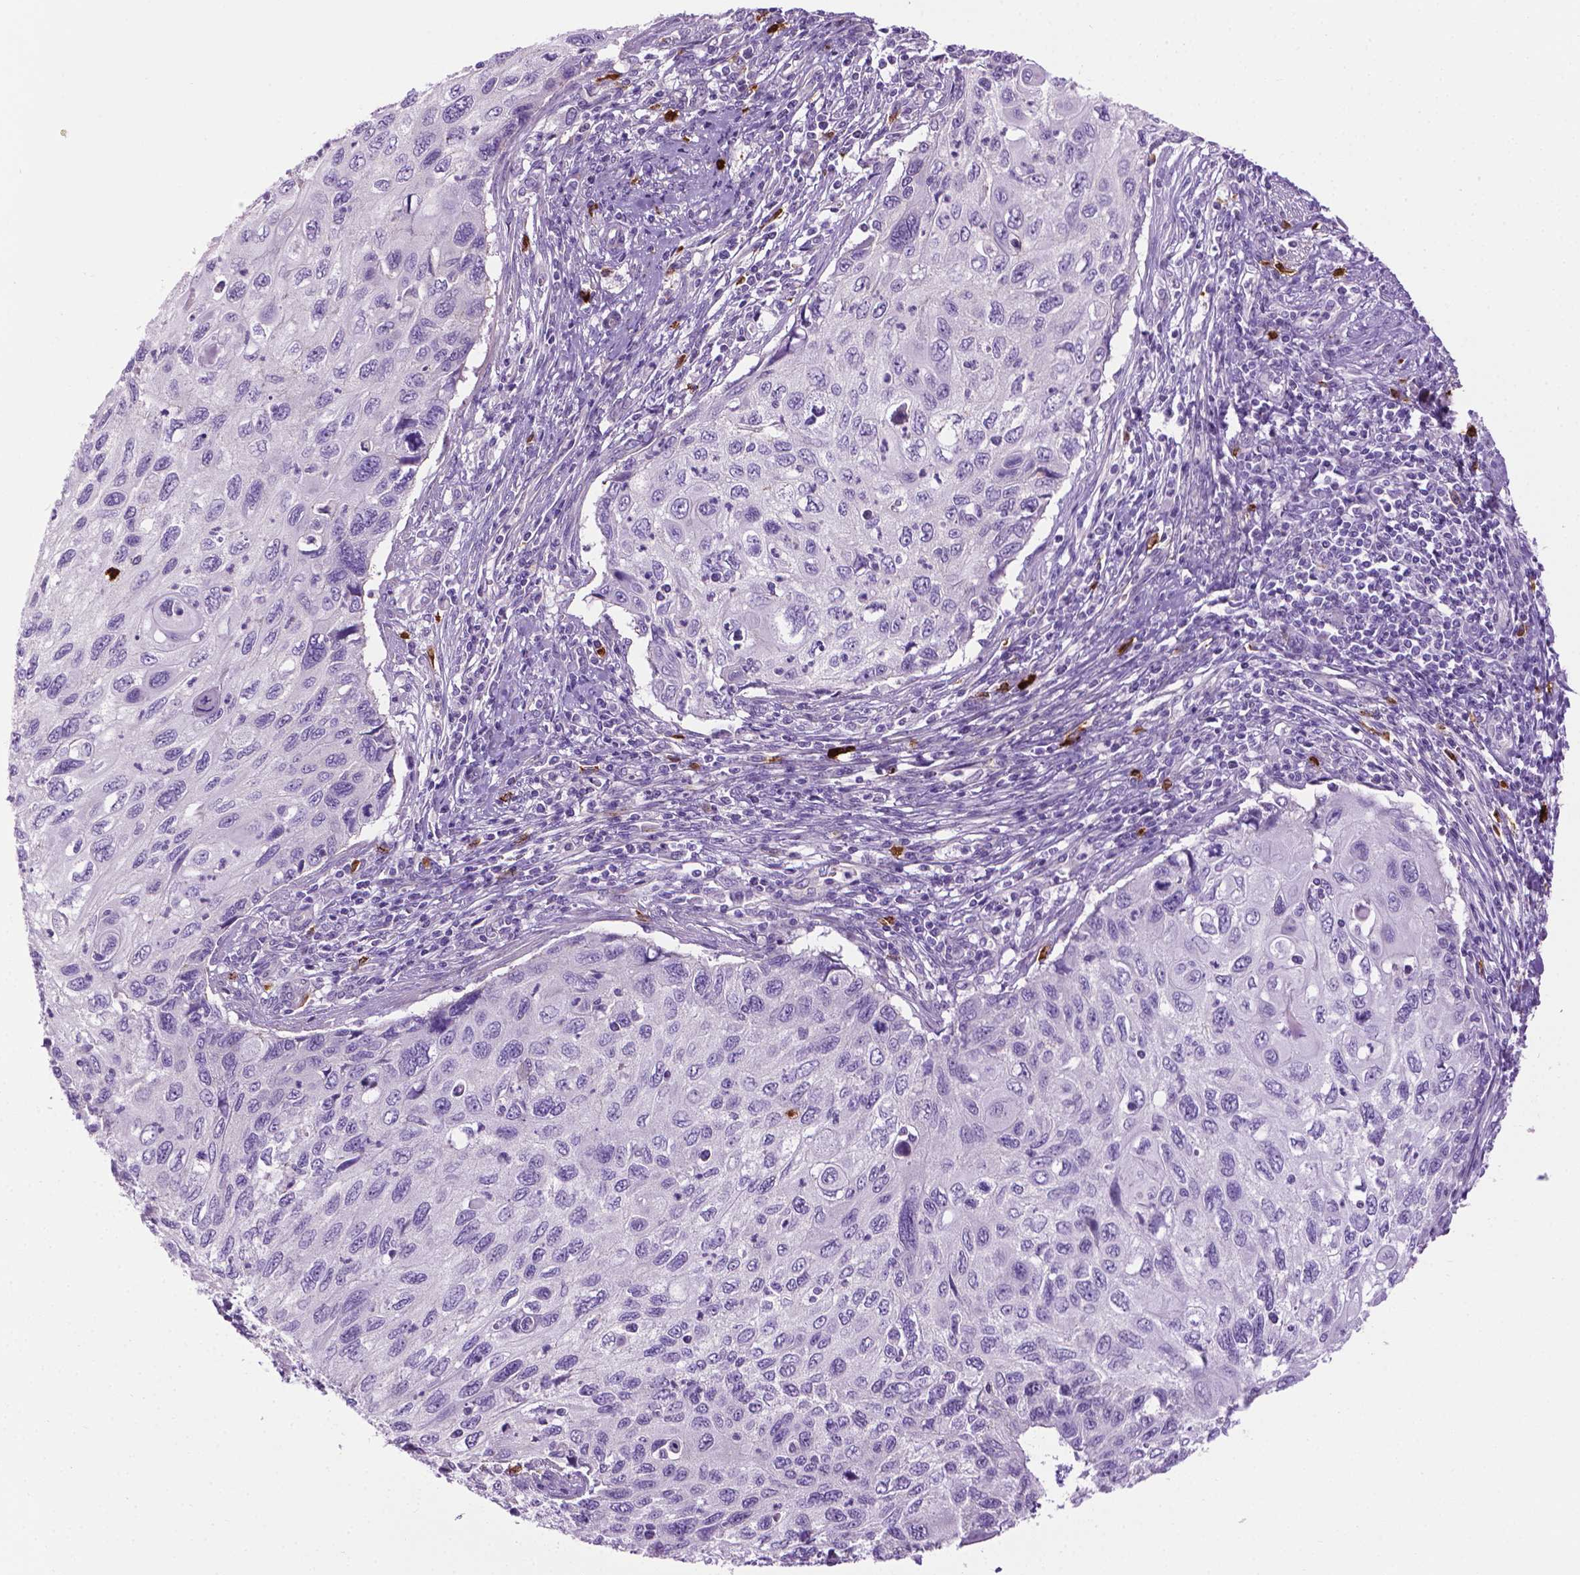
{"staining": {"intensity": "negative", "quantity": "none", "location": "none"}, "tissue": "cervical cancer", "cell_type": "Tumor cells", "image_type": "cancer", "snomed": [{"axis": "morphology", "description": "Squamous cell carcinoma, NOS"}, {"axis": "topography", "description": "Cervix"}], "caption": "Cervical squamous cell carcinoma stained for a protein using immunohistochemistry (IHC) shows no positivity tumor cells.", "gene": "SPECC1L", "patient": {"sex": "female", "age": 70}}